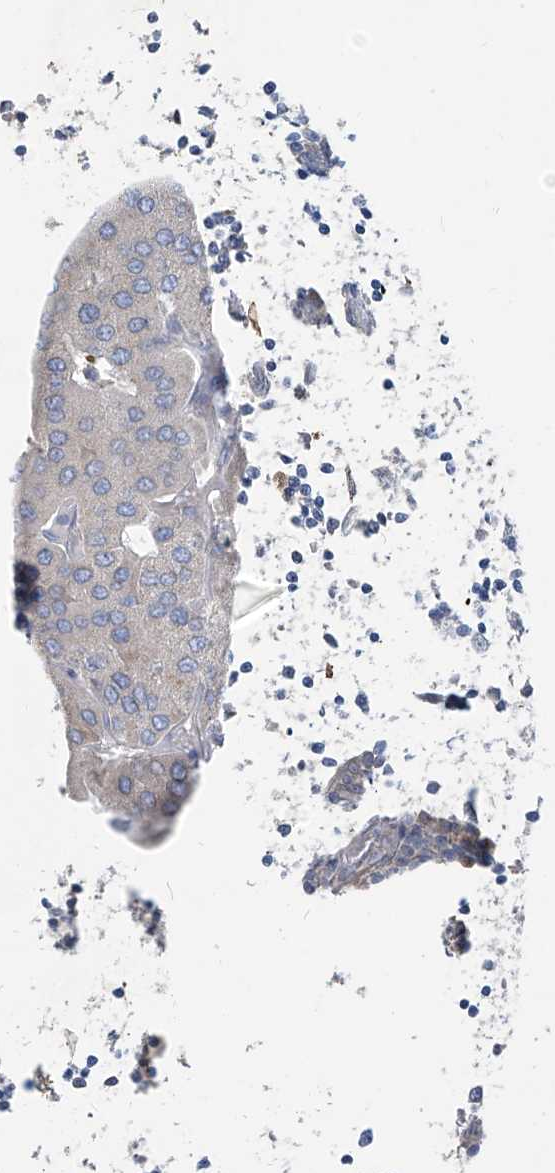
{"staining": {"intensity": "negative", "quantity": "none", "location": "none"}, "tissue": "parathyroid gland", "cell_type": "Glandular cells", "image_type": "normal", "snomed": [{"axis": "morphology", "description": "Normal tissue, NOS"}, {"axis": "morphology", "description": "Adenoma, NOS"}, {"axis": "topography", "description": "Parathyroid gland"}], "caption": "Immunohistochemistry (IHC) image of unremarkable parathyroid gland stained for a protein (brown), which demonstrates no positivity in glandular cells.", "gene": "KRTAP25", "patient": {"sex": "female", "age": 86}}